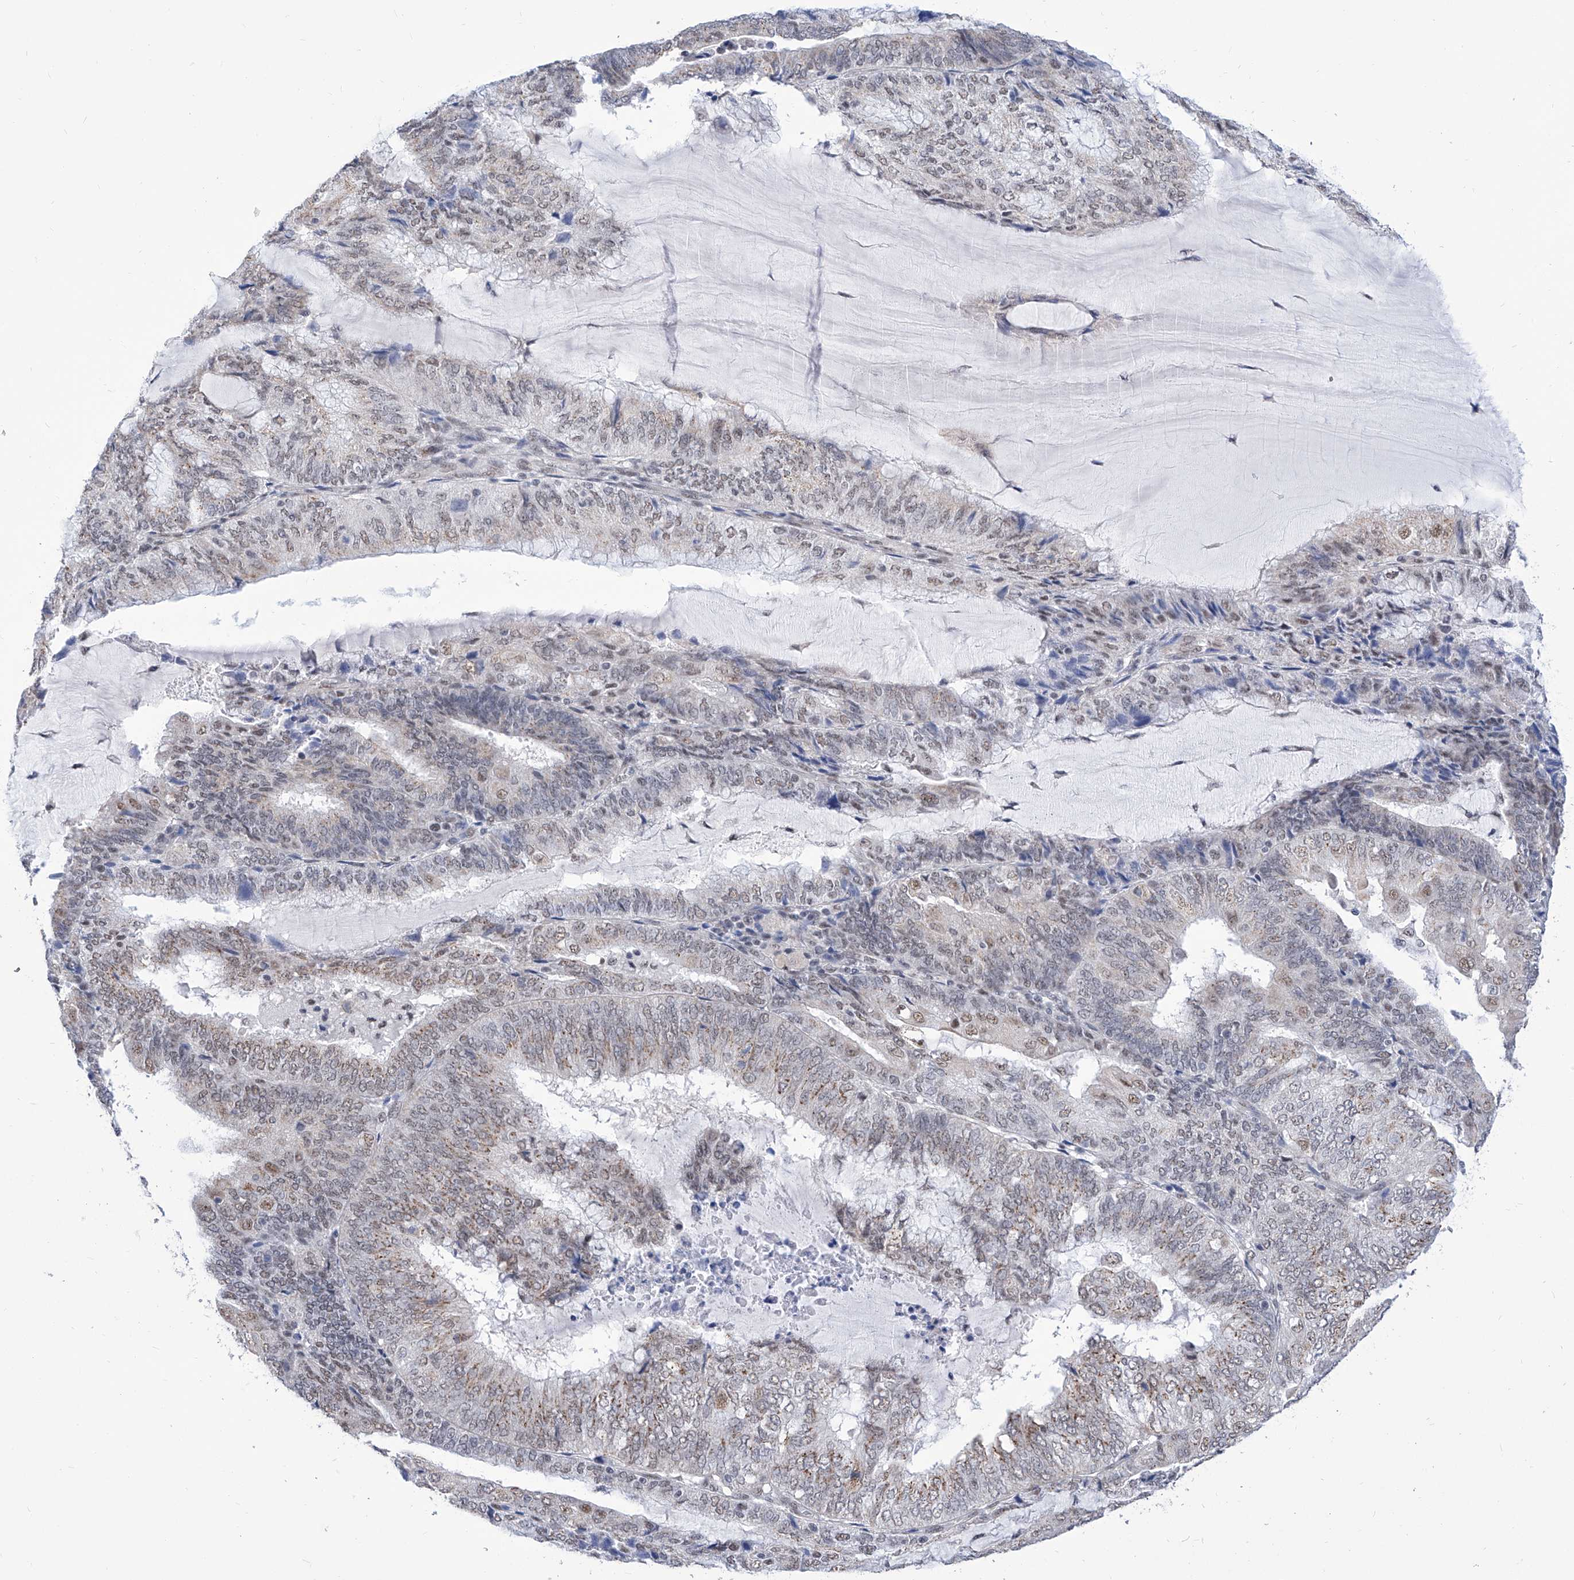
{"staining": {"intensity": "weak", "quantity": "25%-75%", "location": "cytoplasmic/membranous,nuclear"}, "tissue": "endometrial cancer", "cell_type": "Tumor cells", "image_type": "cancer", "snomed": [{"axis": "morphology", "description": "Adenocarcinoma, NOS"}, {"axis": "topography", "description": "Endometrium"}], "caption": "An immunohistochemistry image of tumor tissue is shown. Protein staining in brown shows weak cytoplasmic/membranous and nuclear positivity in endometrial adenocarcinoma within tumor cells.", "gene": "SART1", "patient": {"sex": "female", "age": 81}}